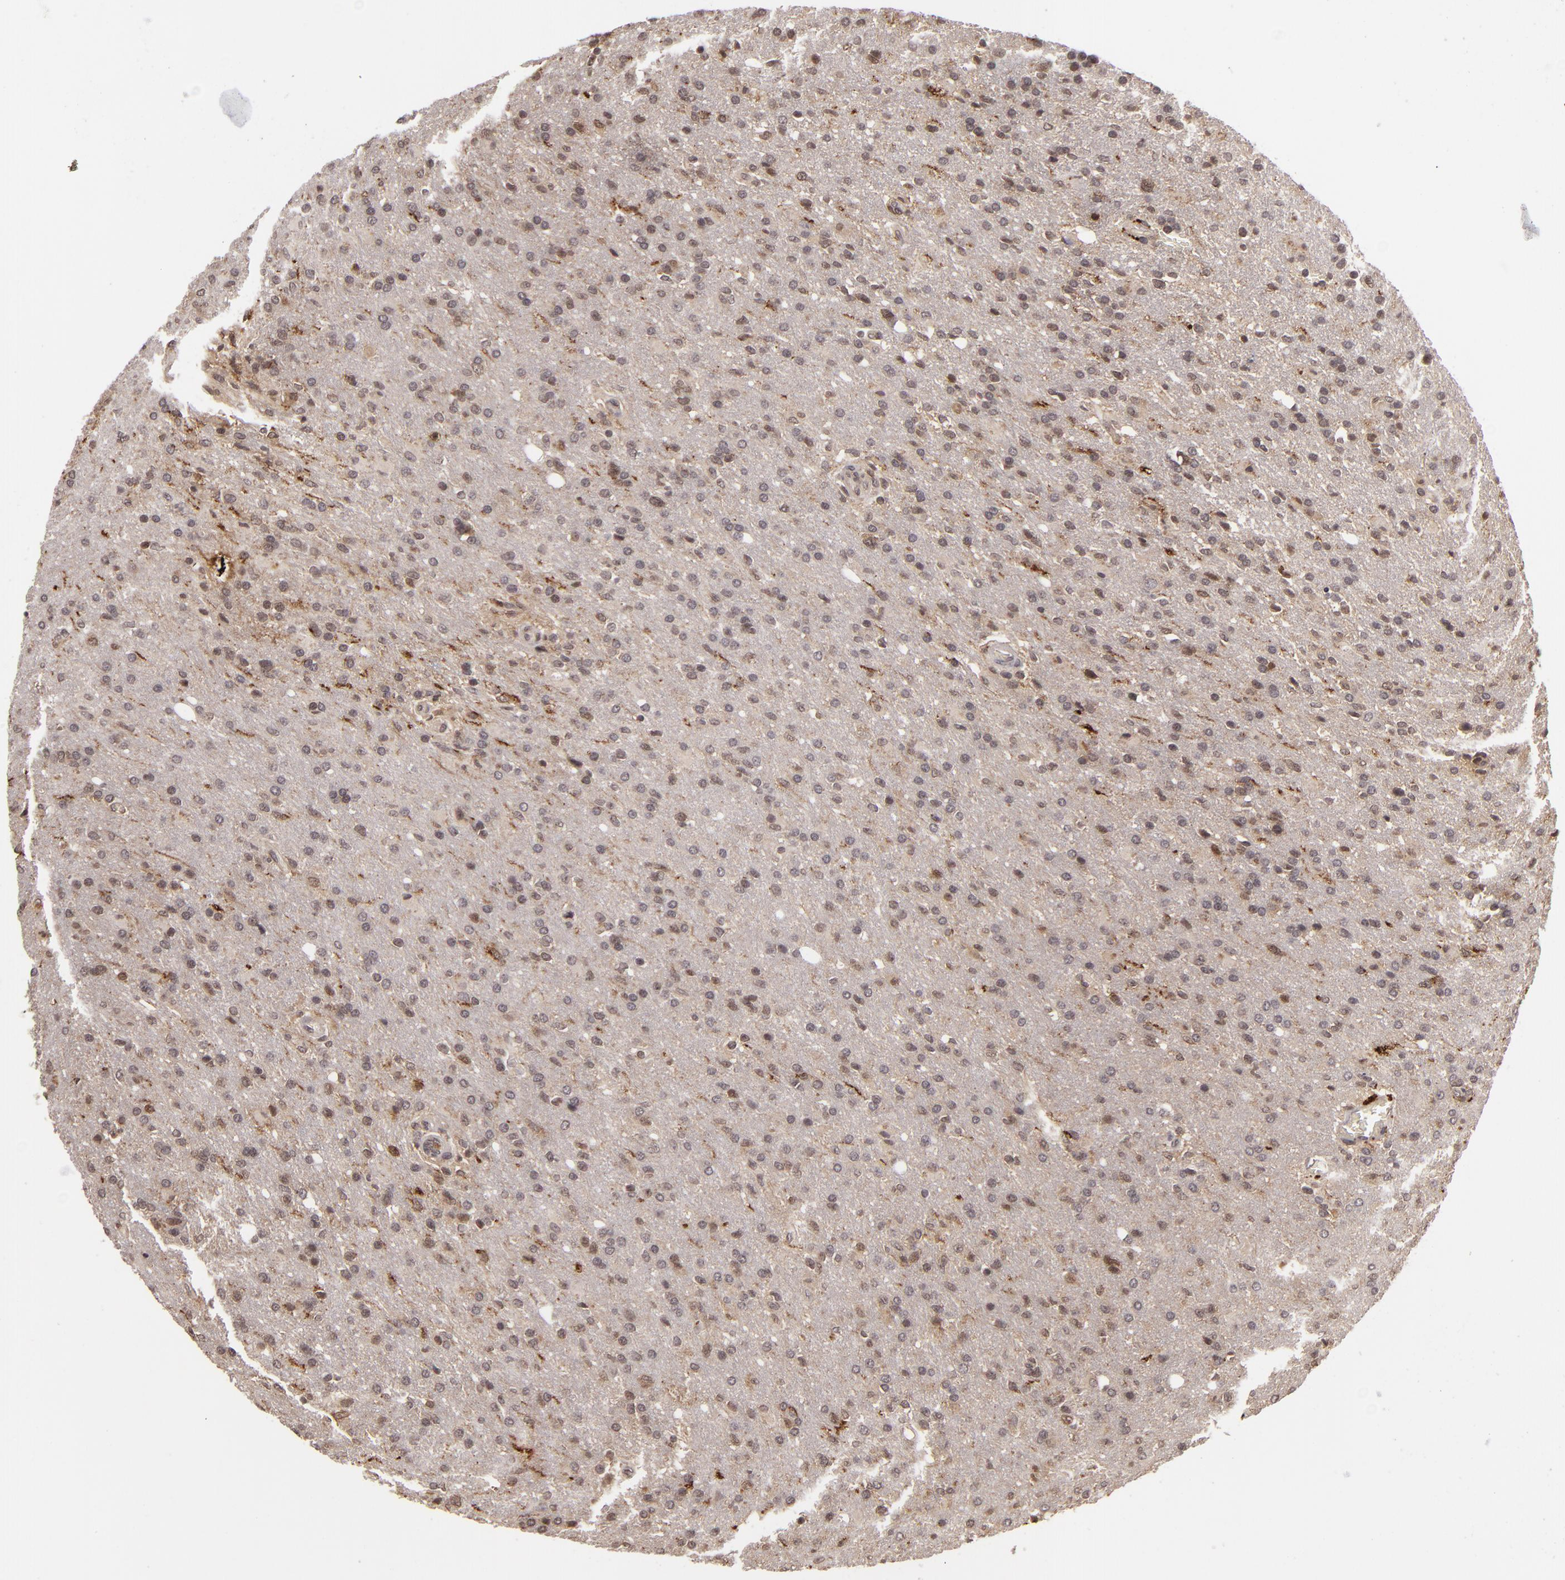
{"staining": {"intensity": "moderate", "quantity": ">75%", "location": "cytoplasmic/membranous,nuclear"}, "tissue": "glioma", "cell_type": "Tumor cells", "image_type": "cancer", "snomed": [{"axis": "morphology", "description": "Glioma, malignant, High grade"}, {"axis": "topography", "description": "Brain"}], "caption": "Moderate cytoplasmic/membranous and nuclear protein staining is present in about >75% of tumor cells in malignant glioma (high-grade).", "gene": "ZBTB33", "patient": {"sex": "male", "age": 68}}